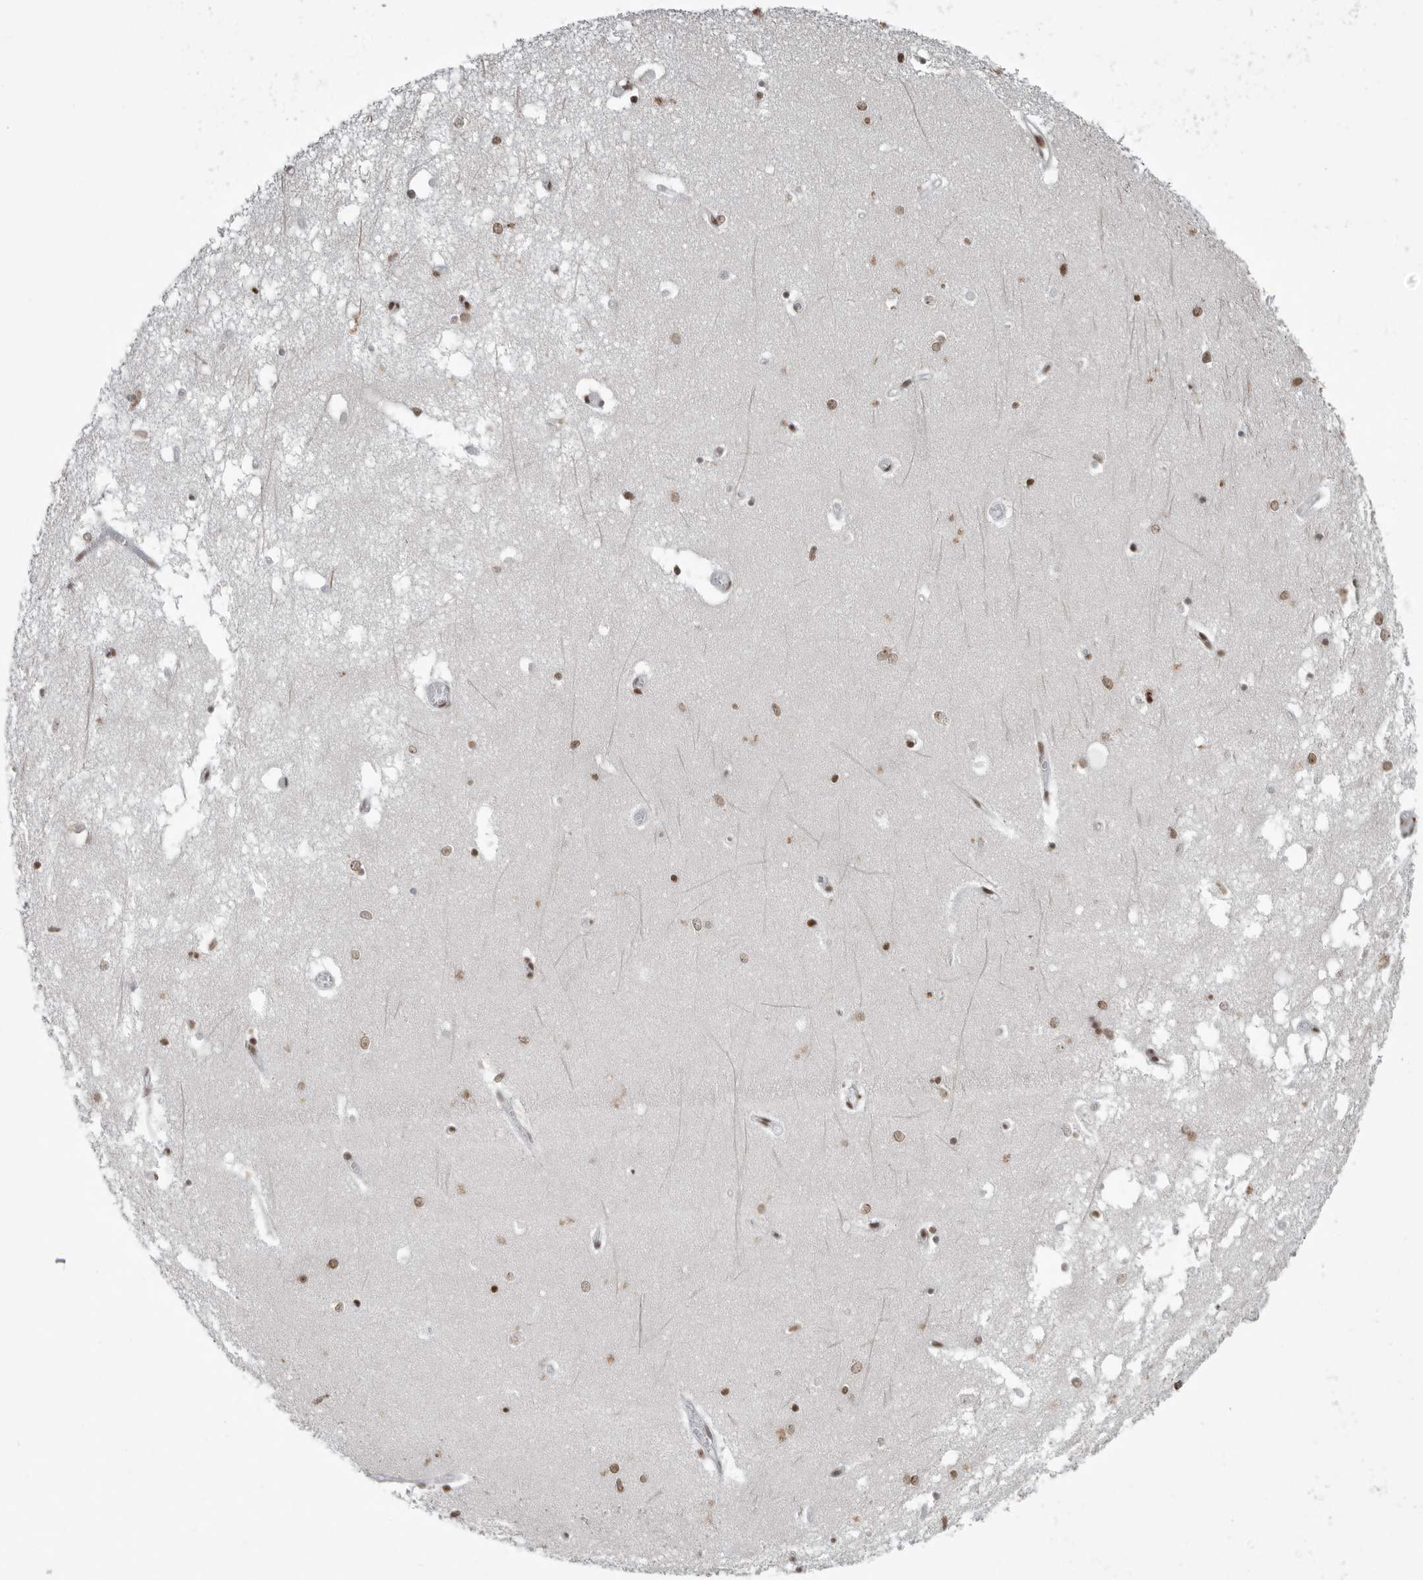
{"staining": {"intensity": "moderate", "quantity": "25%-75%", "location": "nuclear"}, "tissue": "hippocampus", "cell_type": "Glial cells", "image_type": "normal", "snomed": [{"axis": "morphology", "description": "Normal tissue, NOS"}, {"axis": "topography", "description": "Hippocampus"}], "caption": "This image reveals immunohistochemistry (IHC) staining of benign hippocampus, with medium moderate nuclear expression in approximately 25%-75% of glial cells.", "gene": "YAF2", "patient": {"sex": "male", "age": 70}}